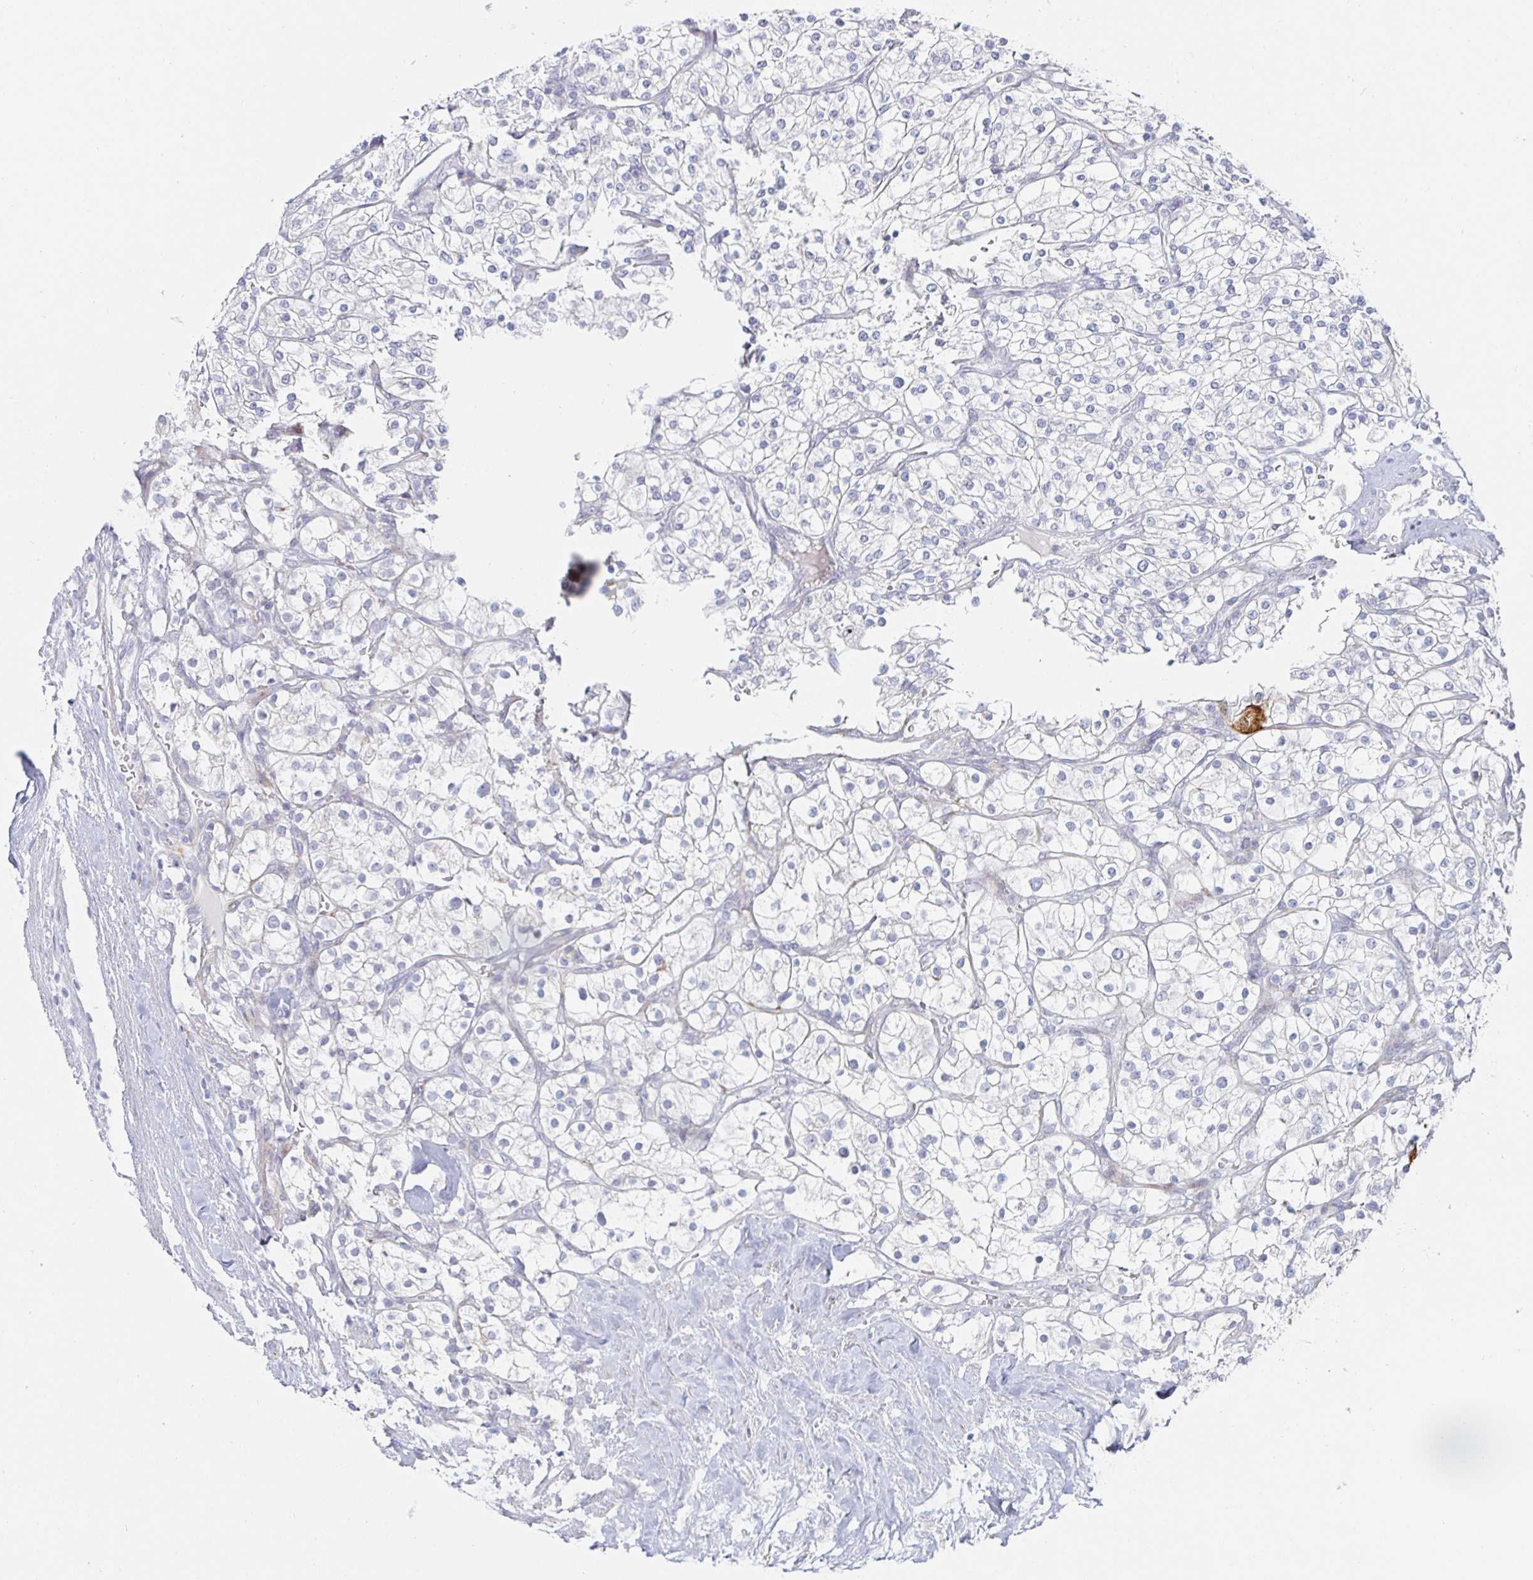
{"staining": {"intensity": "negative", "quantity": "none", "location": "none"}, "tissue": "renal cancer", "cell_type": "Tumor cells", "image_type": "cancer", "snomed": [{"axis": "morphology", "description": "Adenocarcinoma, NOS"}, {"axis": "topography", "description": "Kidney"}], "caption": "Immunohistochemistry (IHC) photomicrograph of human adenocarcinoma (renal) stained for a protein (brown), which exhibits no positivity in tumor cells.", "gene": "S100G", "patient": {"sex": "male", "age": 80}}